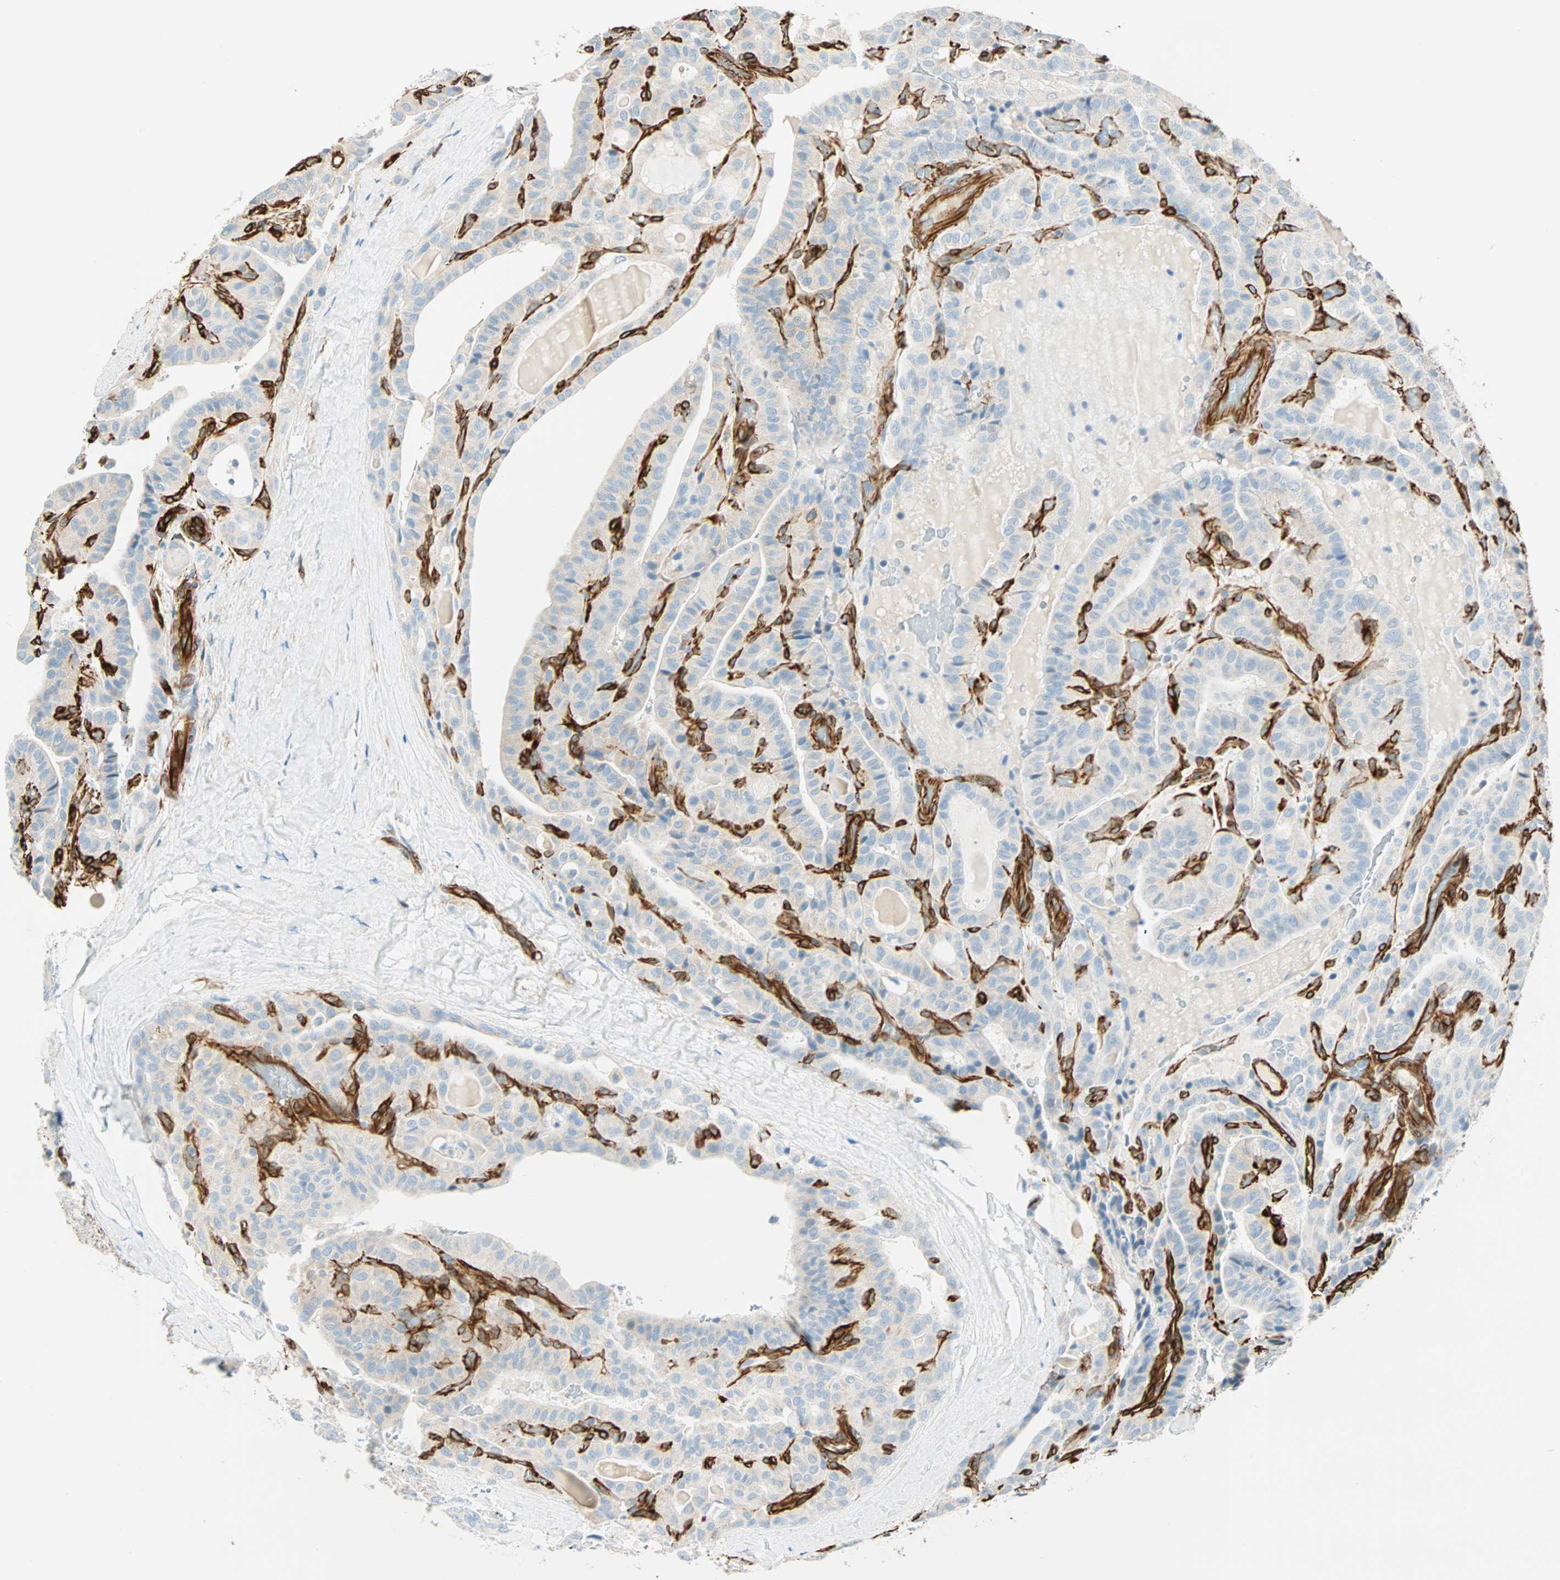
{"staining": {"intensity": "negative", "quantity": "none", "location": "none"}, "tissue": "thyroid cancer", "cell_type": "Tumor cells", "image_type": "cancer", "snomed": [{"axis": "morphology", "description": "Papillary adenocarcinoma, NOS"}, {"axis": "topography", "description": "Thyroid gland"}], "caption": "High power microscopy photomicrograph of an IHC image of thyroid cancer, revealing no significant expression in tumor cells.", "gene": "NES", "patient": {"sex": "male", "age": 77}}